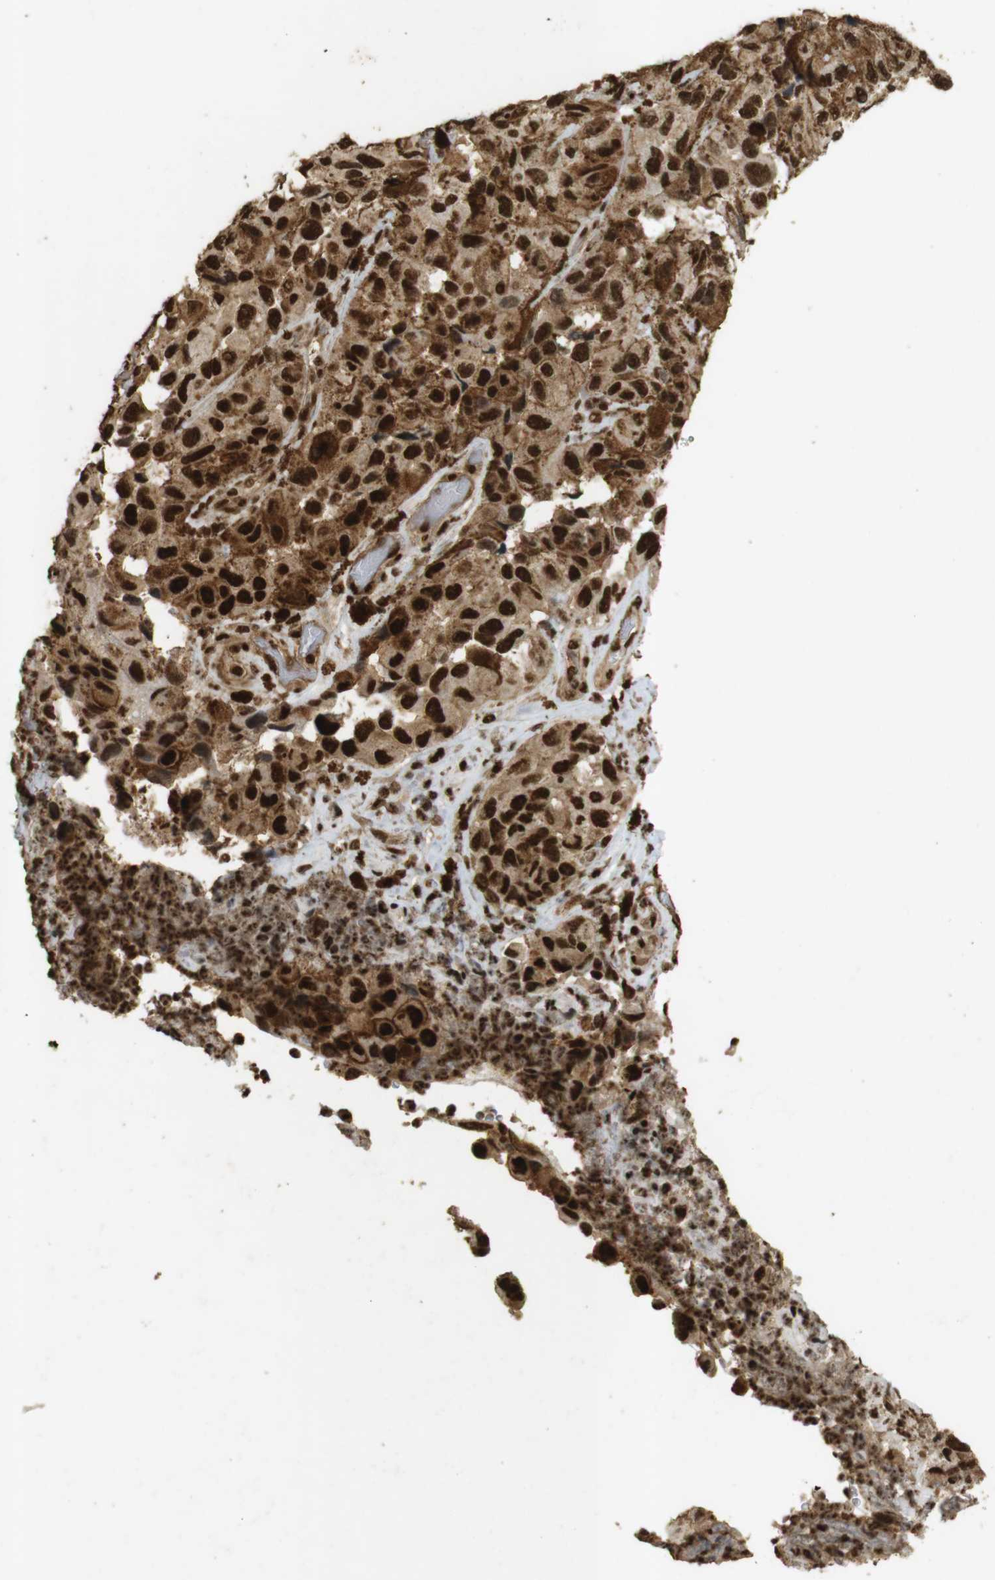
{"staining": {"intensity": "strong", "quantity": ">75%", "location": "cytoplasmic/membranous,nuclear"}, "tissue": "melanoma", "cell_type": "Tumor cells", "image_type": "cancer", "snomed": [{"axis": "morphology", "description": "Malignant melanoma, NOS"}, {"axis": "topography", "description": "Skin"}], "caption": "Human melanoma stained for a protein (brown) displays strong cytoplasmic/membranous and nuclear positive positivity in about >75% of tumor cells.", "gene": "GATA4", "patient": {"sex": "female", "age": 73}}